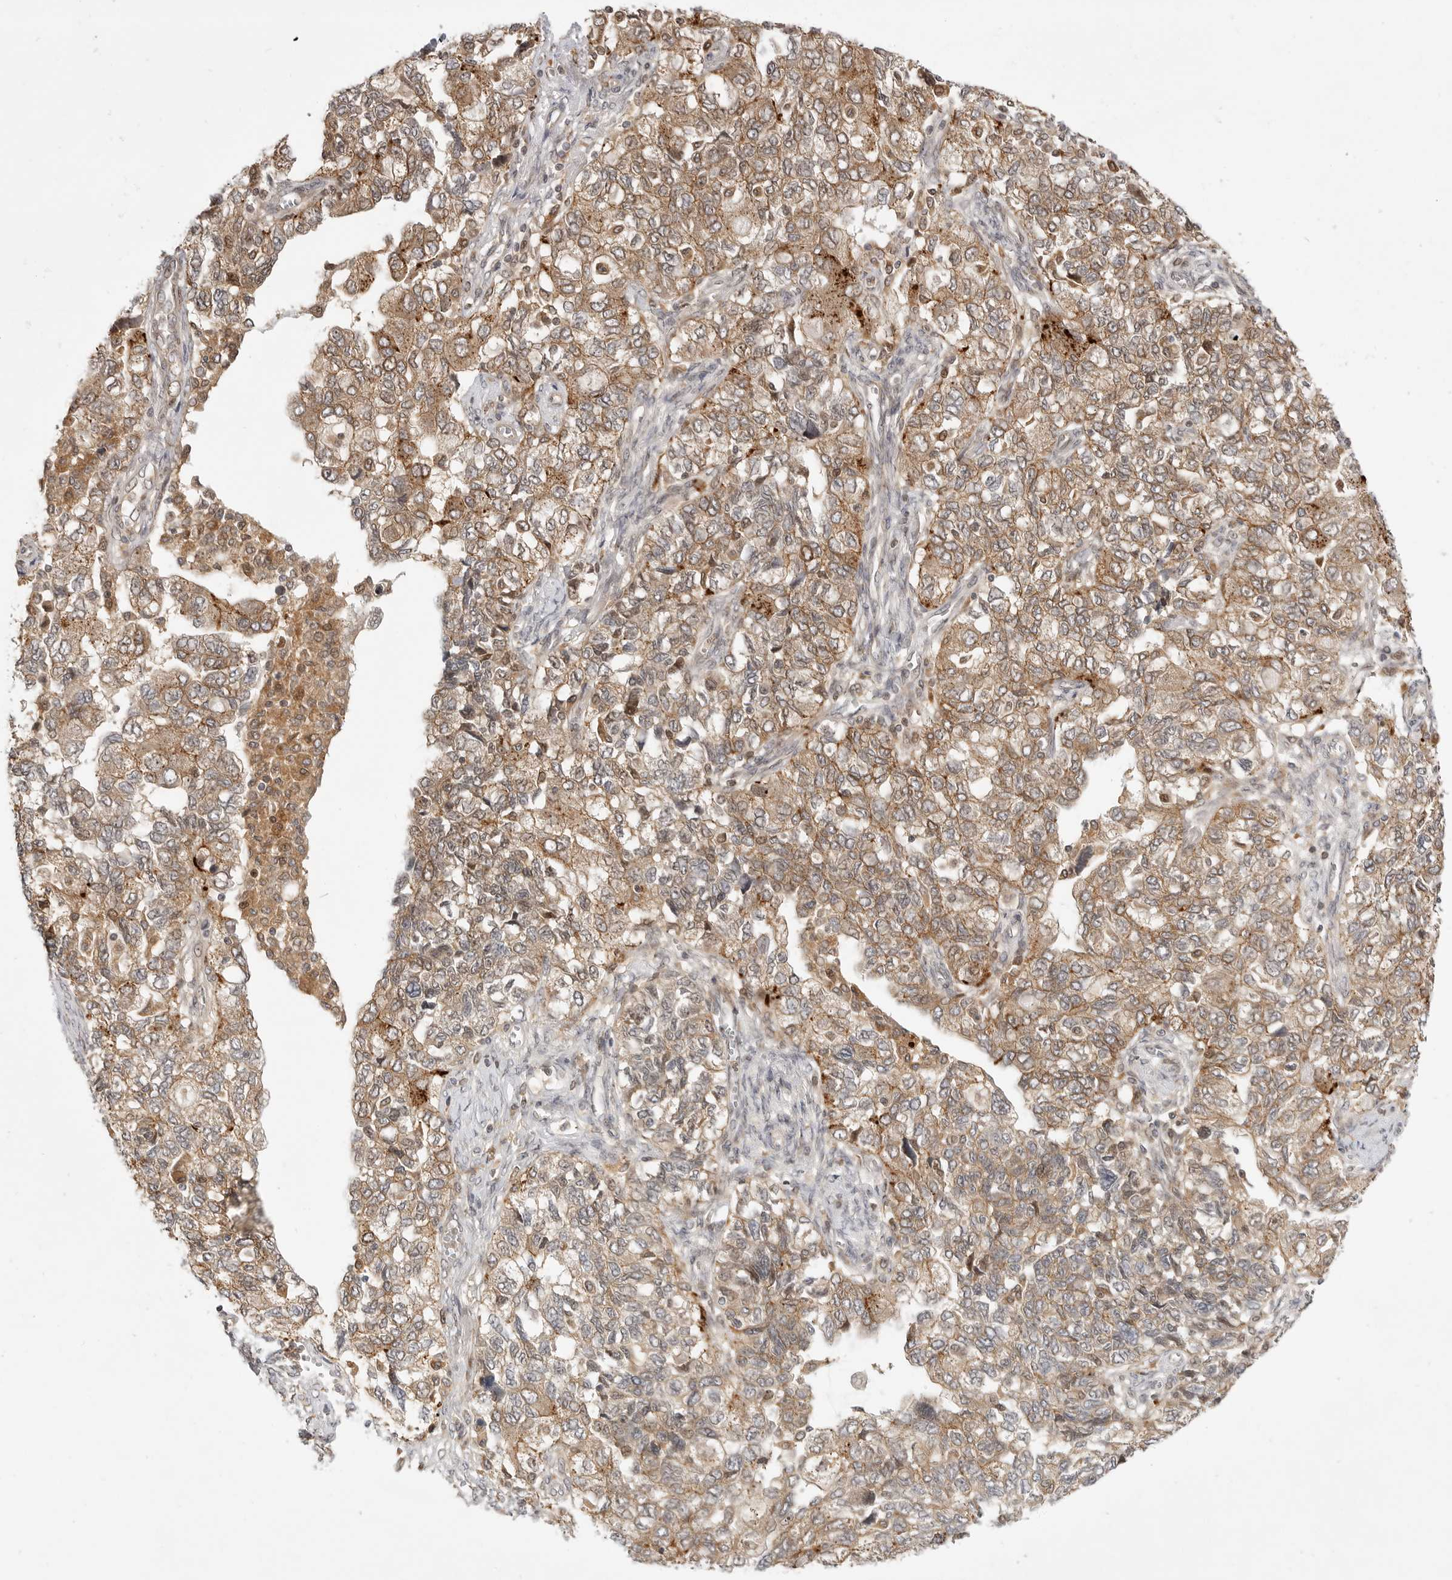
{"staining": {"intensity": "moderate", "quantity": ">75%", "location": "cytoplasmic/membranous"}, "tissue": "ovarian cancer", "cell_type": "Tumor cells", "image_type": "cancer", "snomed": [{"axis": "morphology", "description": "Carcinoma, NOS"}, {"axis": "morphology", "description": "Cystadenocarcinoma, serous, NOS"}, {"axis": "topography", "description": "Ovary"}], "caption": "Protein expression analysis of ovarian serous cystadenocarcinoma demonstrates moderate cytoplasmic/membranous expression in about >75% of tumor cells. (IHC, brightfield microscopy, high magnification).", "gene": "CSNK1G3", "patient": {"sex": "female", "age": 69}}